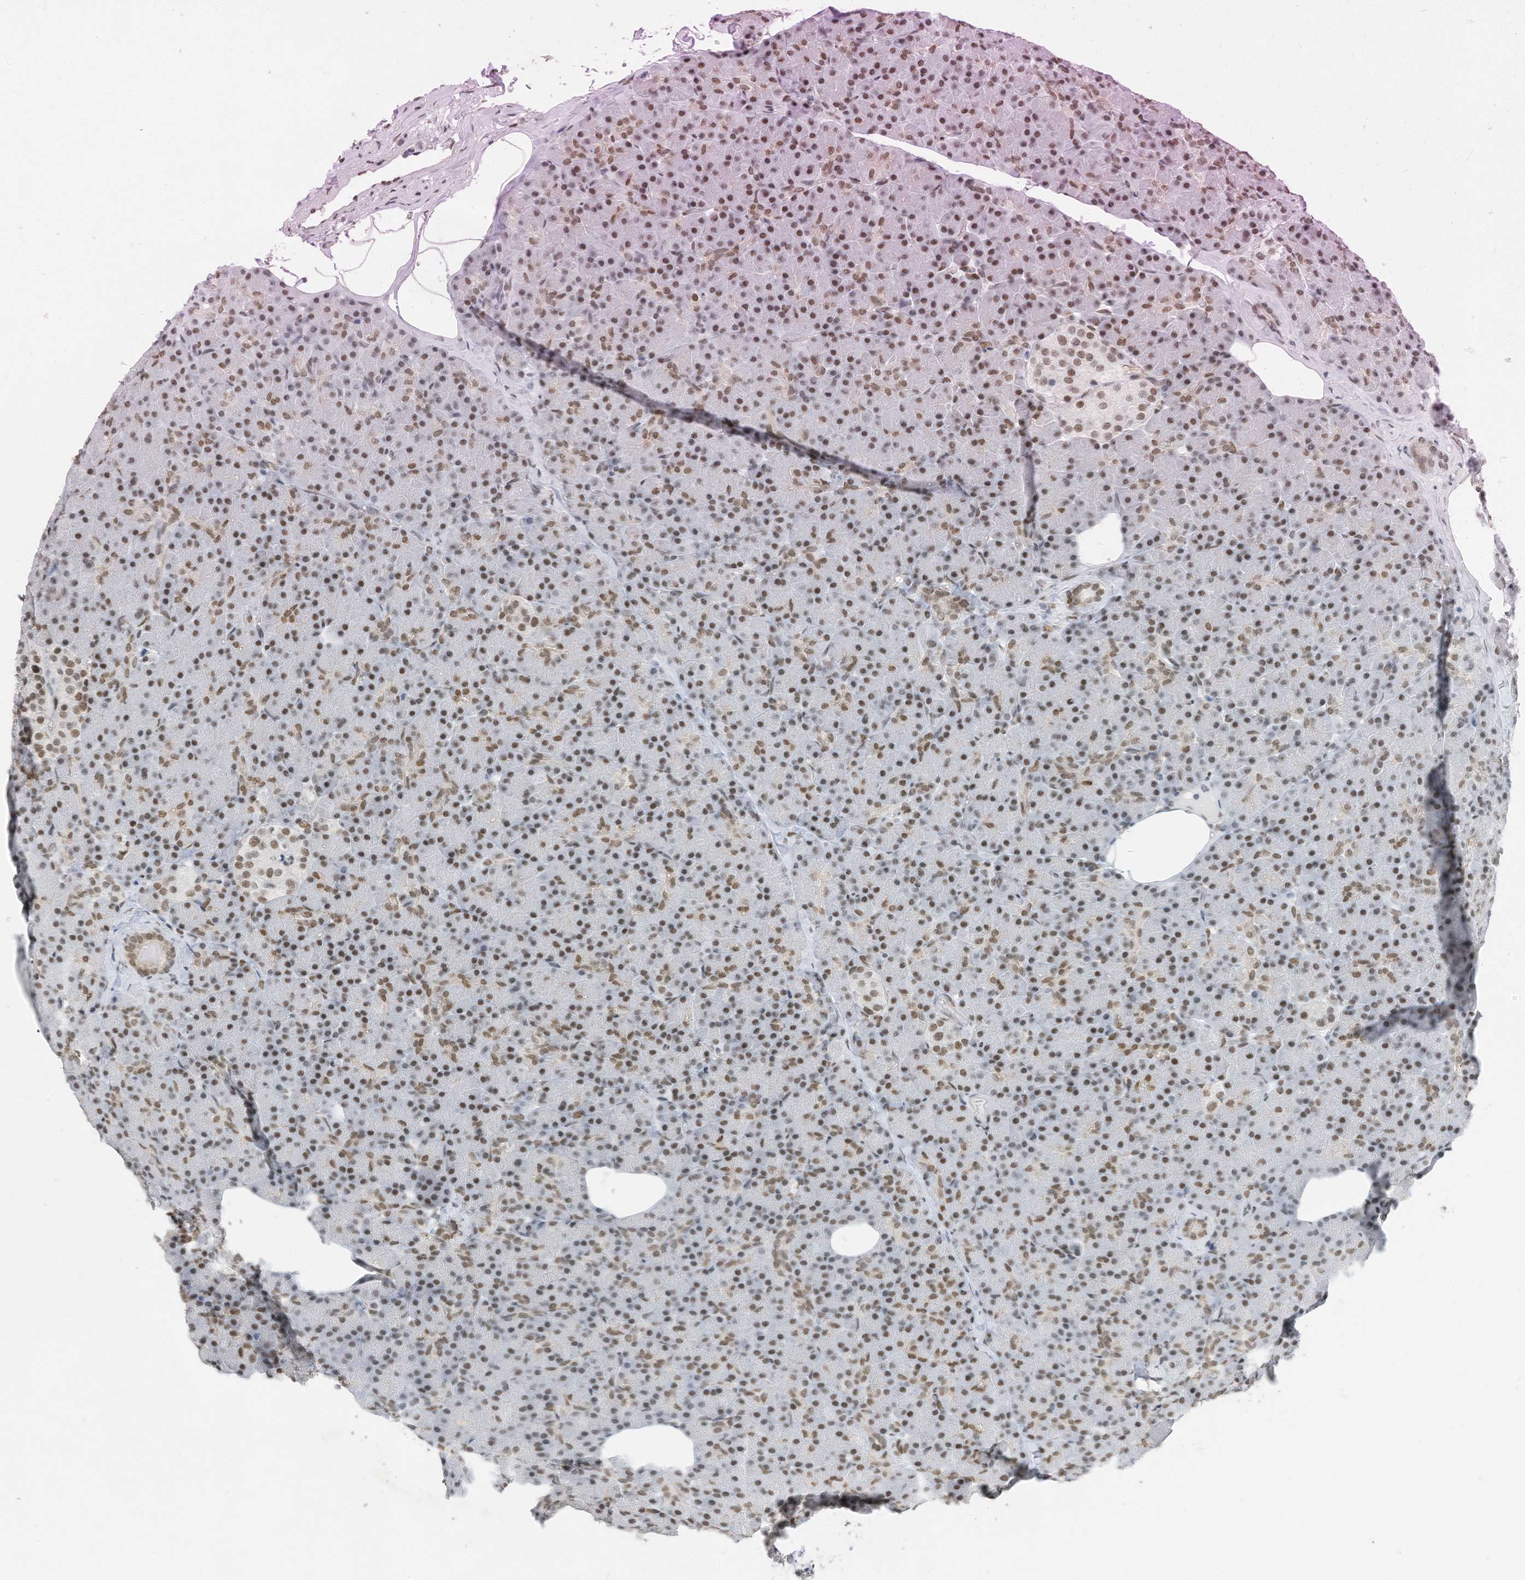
{"staining": {"intensity": "moderate", "quantity": ">75%", "location": "nuclear"}, "tissue": "pancreas", "cell_type": "Exocrine glandular cells", "image_type": "normal", "snomed": [{"axis": "morphology", "description": "Normal tissue, NOS"}, {"axis": "topography", "description": "Pancreas"}], "caption": "This image displays benign pancreas stained with IHC to label a protein in brown. The nuclear of exocrine glandular cells show moderate positivity for the protein. Nuclei are counter-stained blue.", "gene": "KHSRP", "patient": {"sex": "female", "age": 43}}